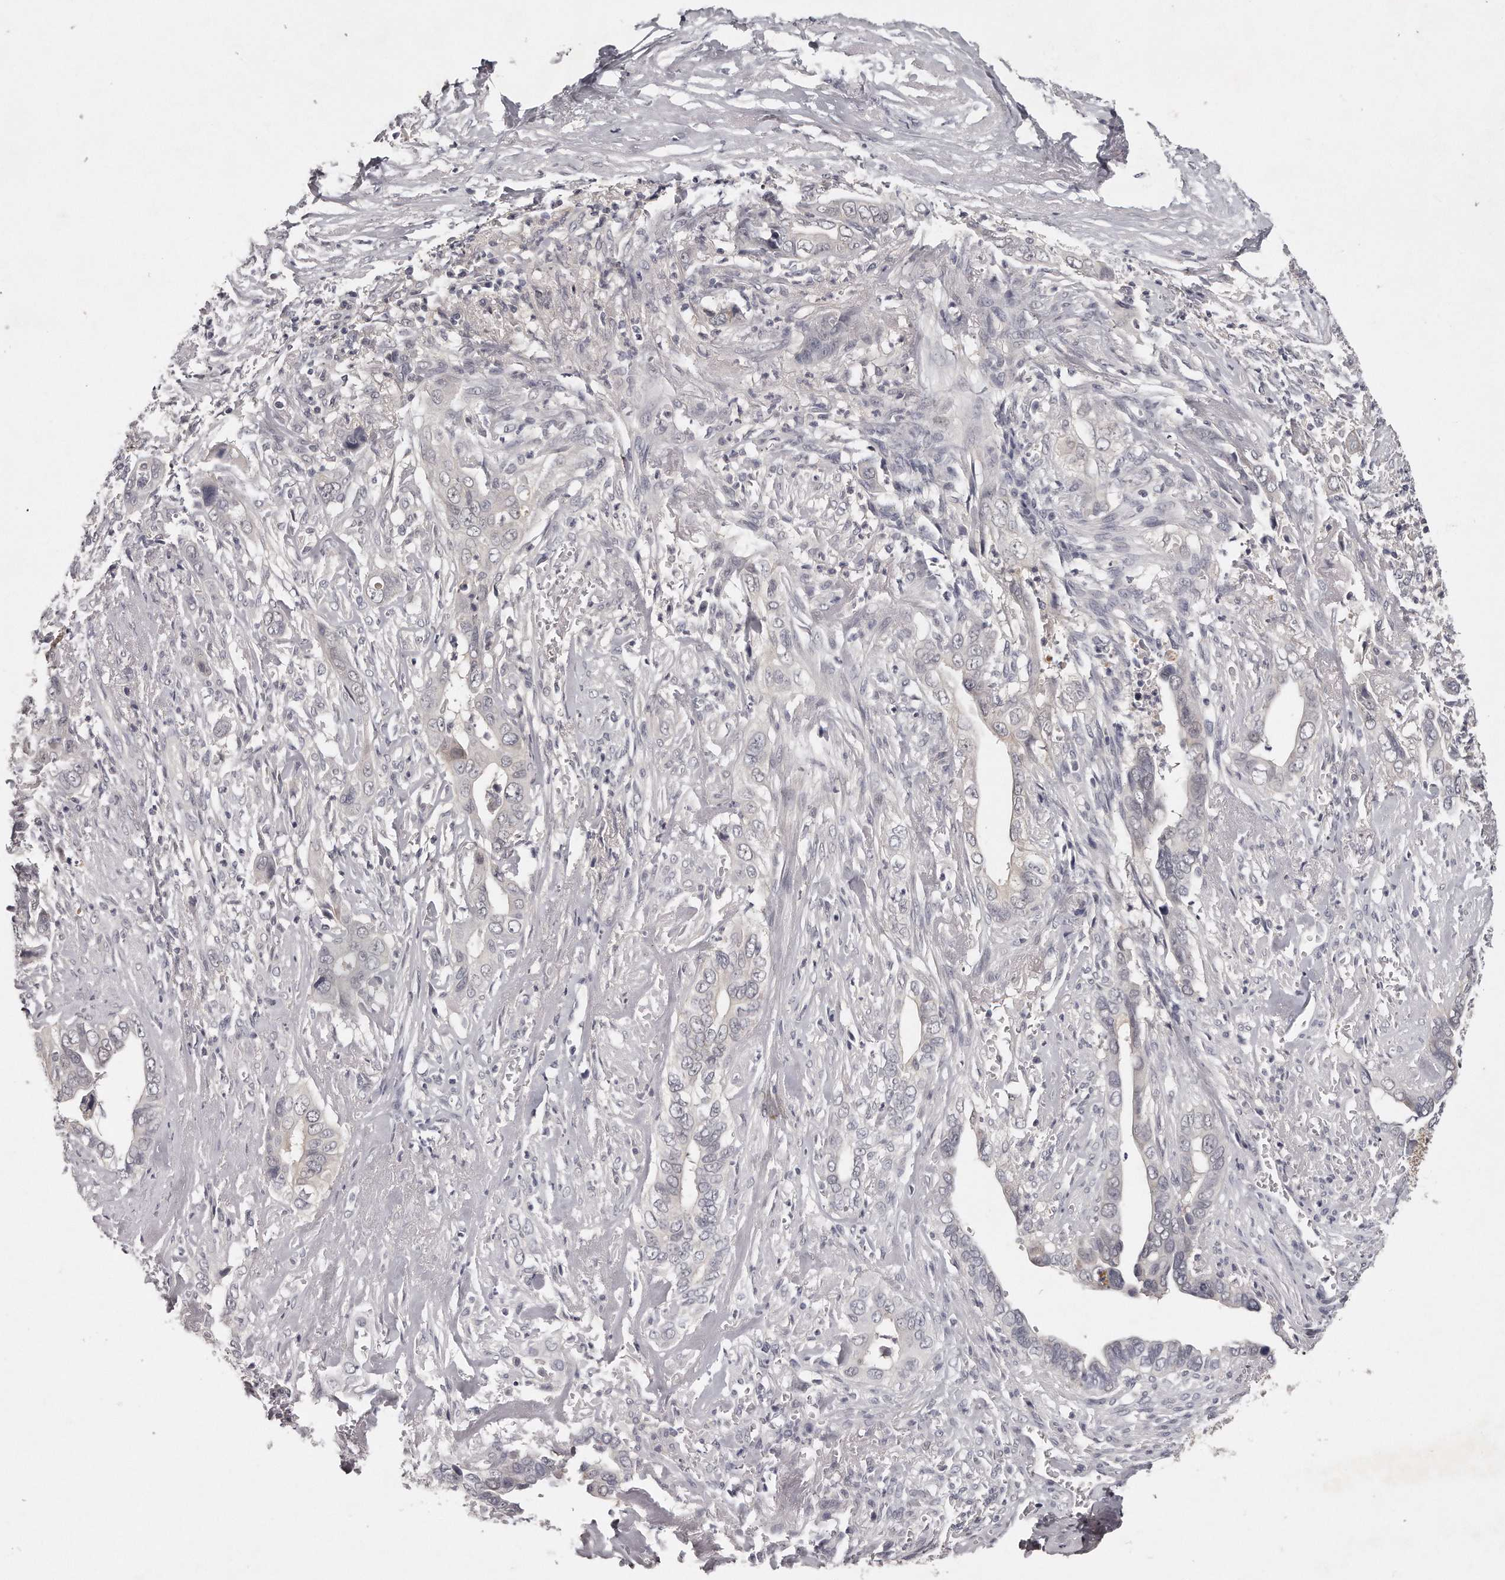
{"staining": {"intensity": "negative", "quantity": "none", "location": "none"}, "tissue": "liver cancer", "cell_type": "Tumor cells", "image_type": "cancer", "snomed": [{"axis": "morphology", "description": "Cholangiocarcinoma"}, {"axis": "topography", "description": "Liver"}], "caption": "Protein analysis of cholangiocarcinoma (liver) exhibits no significant positivity in tumor cells. (Immunohistochemistry (ihc), brightfield microscopy, high magnification).", "gene": "GGCT", "patient": {"sex": "female", "age": 79}}